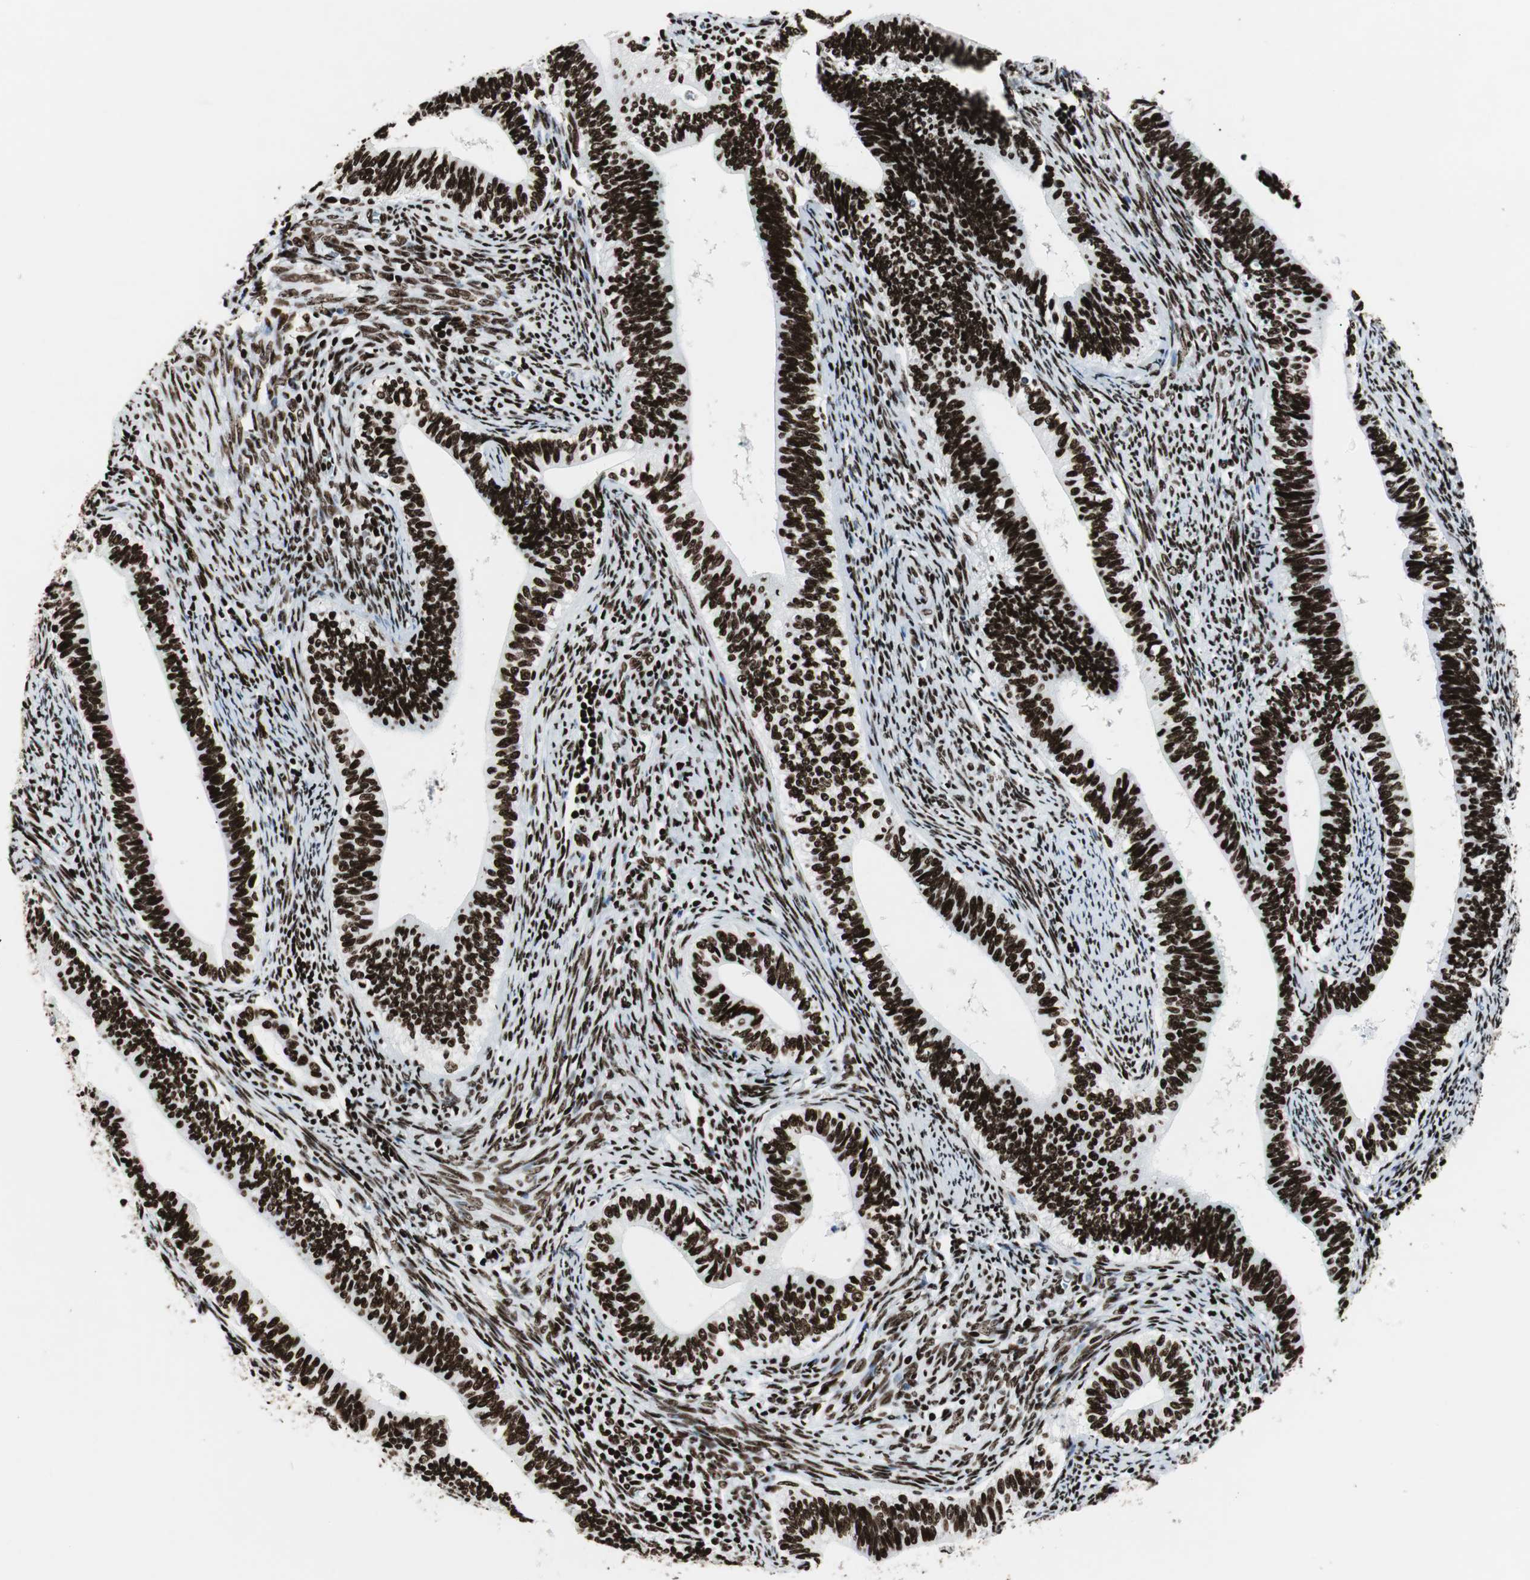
{"staining": {"intensity": "strong", "quantity": ">75%", "location": "nuclear"}, "tissue": "cervical cancer", "cell_type": "Tumor cells", "image_type": "cancer", "snomed": [{"axis": "morphology", "description": "Adenocarcinoma, NOS"}, {"axis": "topography", "description": "Cervix"}], "caption": "Immunohistochemical staining of human cervical cancer (adenocarcinoma) demonstrates high levels of strong nuclear staining in about >75% of tumor cells.", "gene": "NCL", "patient": {"sex": "female", "age": 44}}